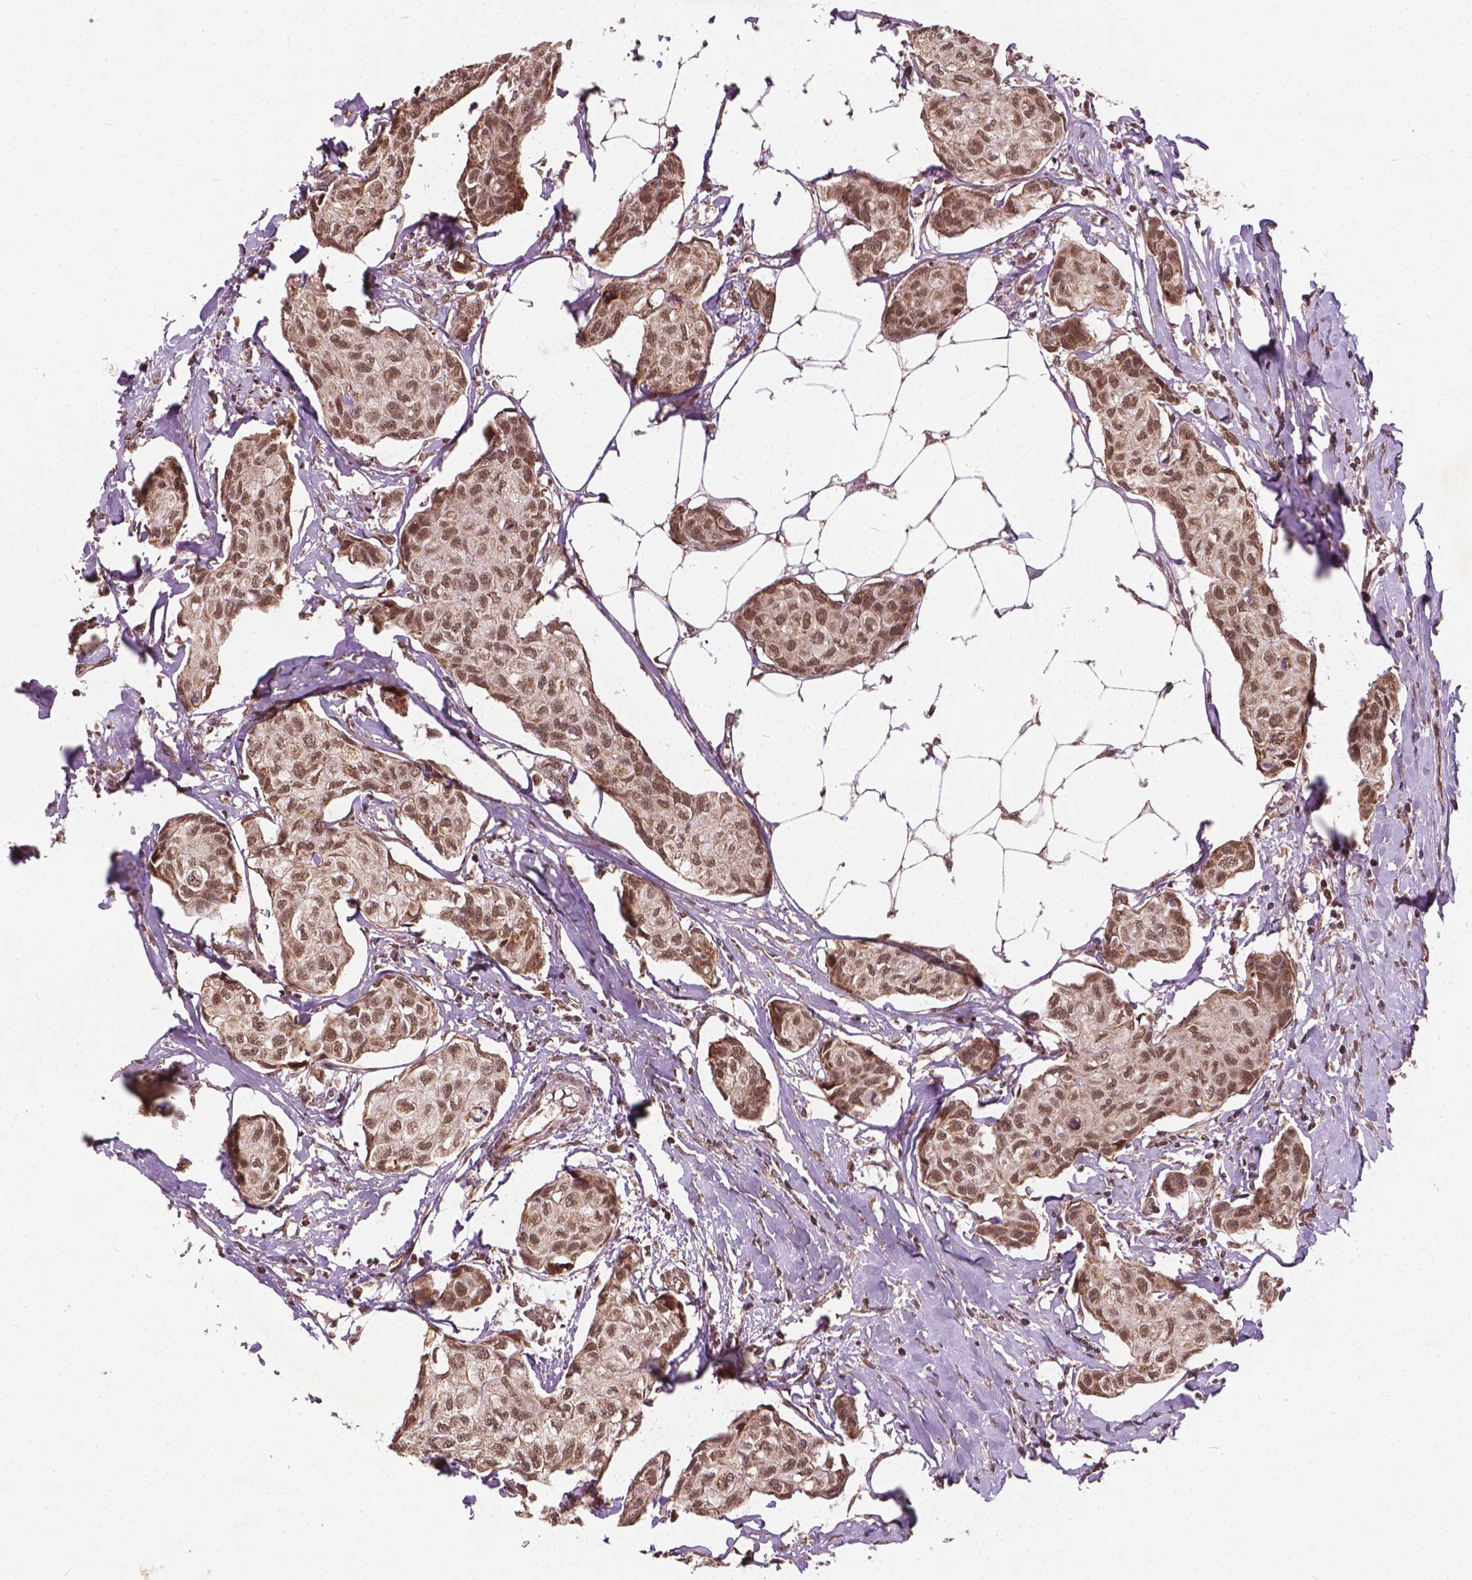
{"staining": {"intensity": "moderate", "quantity": ">75%", "location": "nuclear"}, "tissue": "breast cancer", "cell_type": "Tumor cells", "image_type": "cancer", "snomed": [{"axis": "morphology", "description": "Duct carcinoma"}, {"axis": "topography", "description": "Breast"}], "caption": "A photomicrograph of breast cancer (infiltrating ductal carcinoma) stained for a protein reveals moderate nuclear brown staining in tumor cells. The protein of interest is stained brown, and the nuclei are stained in blue (DAB IHC with brightfield microscopy, high magnification).", "gene": "GPS2", "patient": {"sex": "female", "age": 80}}